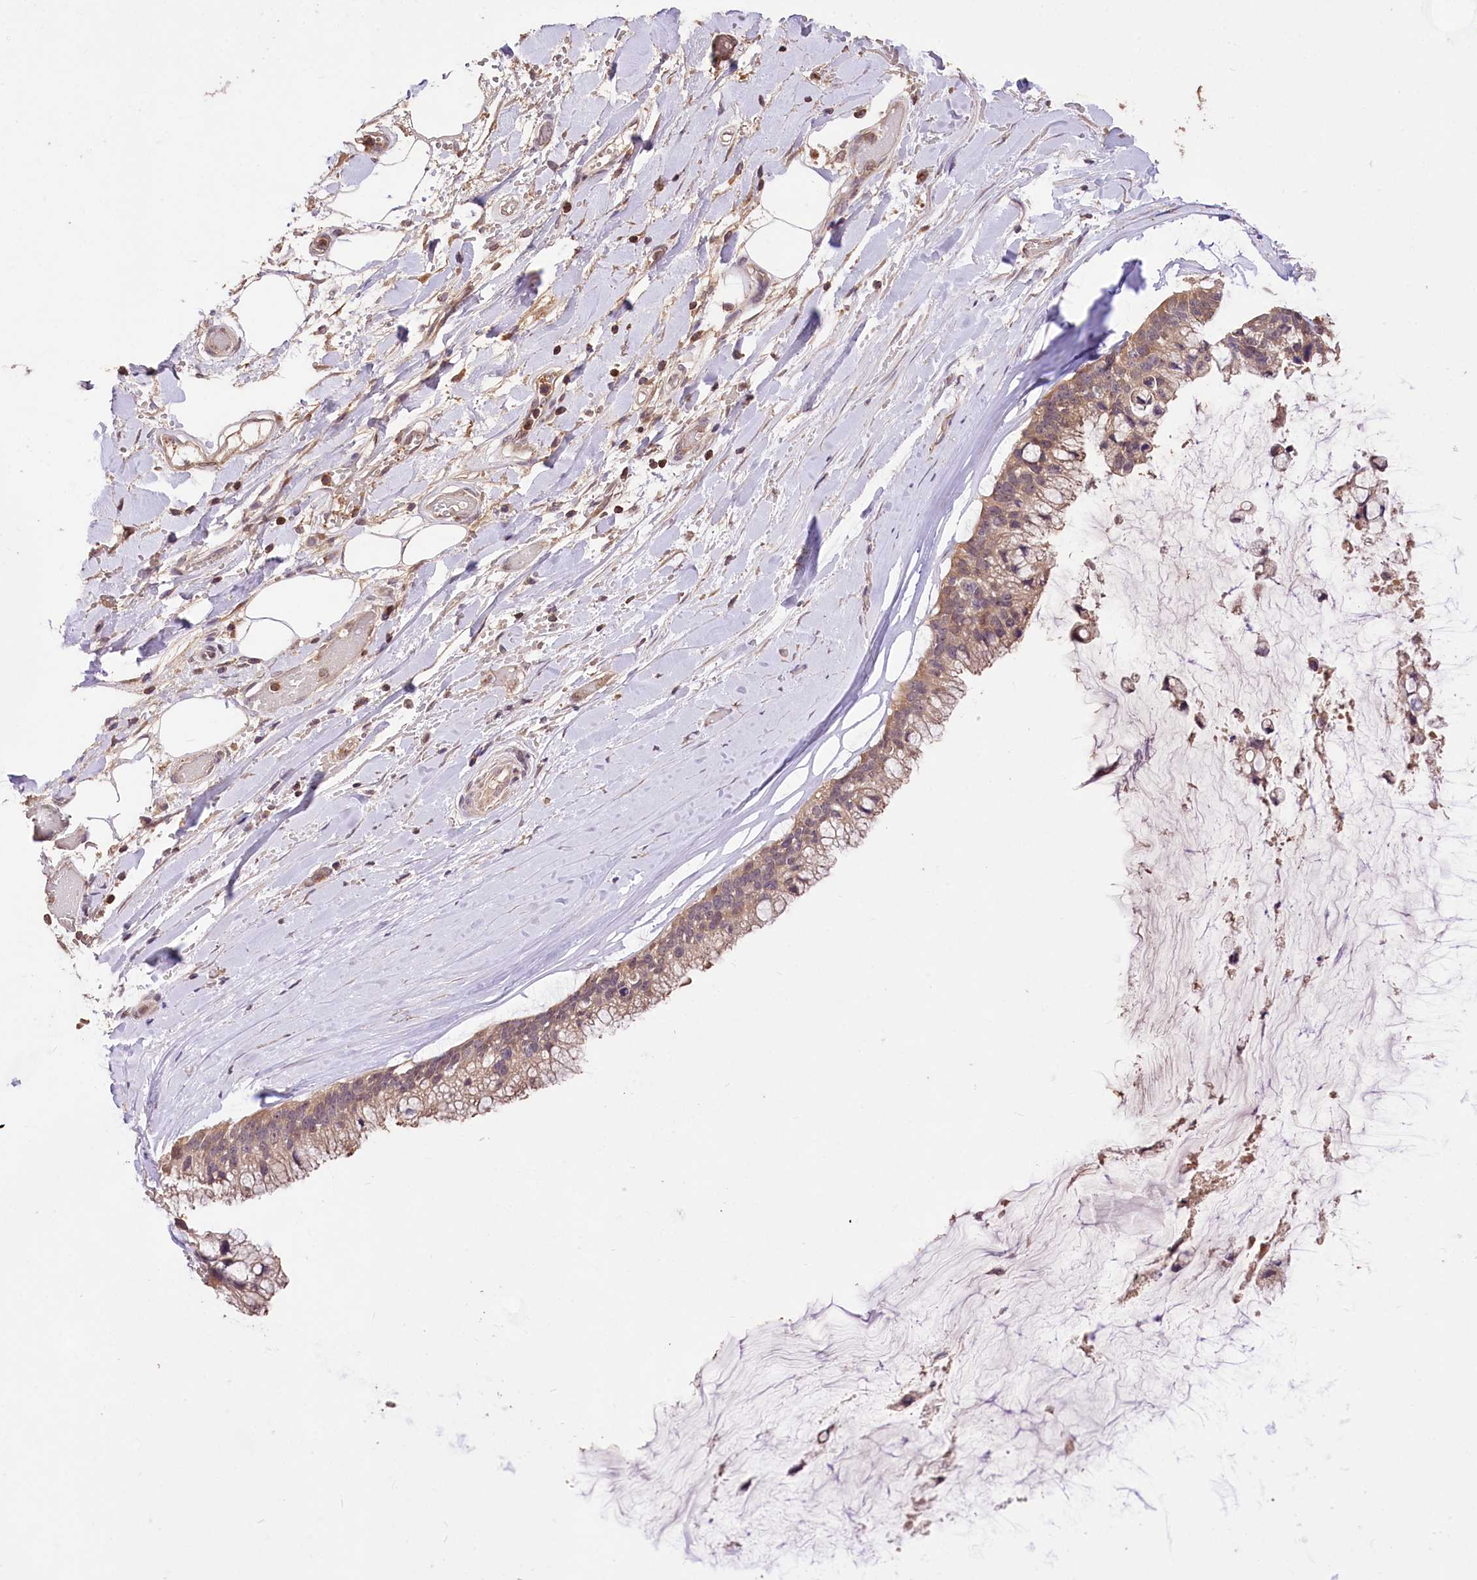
{"staining": {"intensity": "weak", "quantity": ">75%", "location": "cytoplasmic/membranous"}, "tissue": "ovarian cancer", "cell_type": "Tumor cells", "image_type": "cancer", "snomed": [{"axis": "morphology", "description": "Cystadenocarcinoma, mucinous, NOS"}, {"axis": "topography", "description": "Ovary"}], "caption": "Immunohistochemical staining of ovarian cancer (mucinous cystadenocarcinoma) demonstrates weak cytoplasmic/membranous protein staining in approximately >75% of tumor cells.", "gene": "SERGEF", "patient": {"sex": "female", "age": 39}}